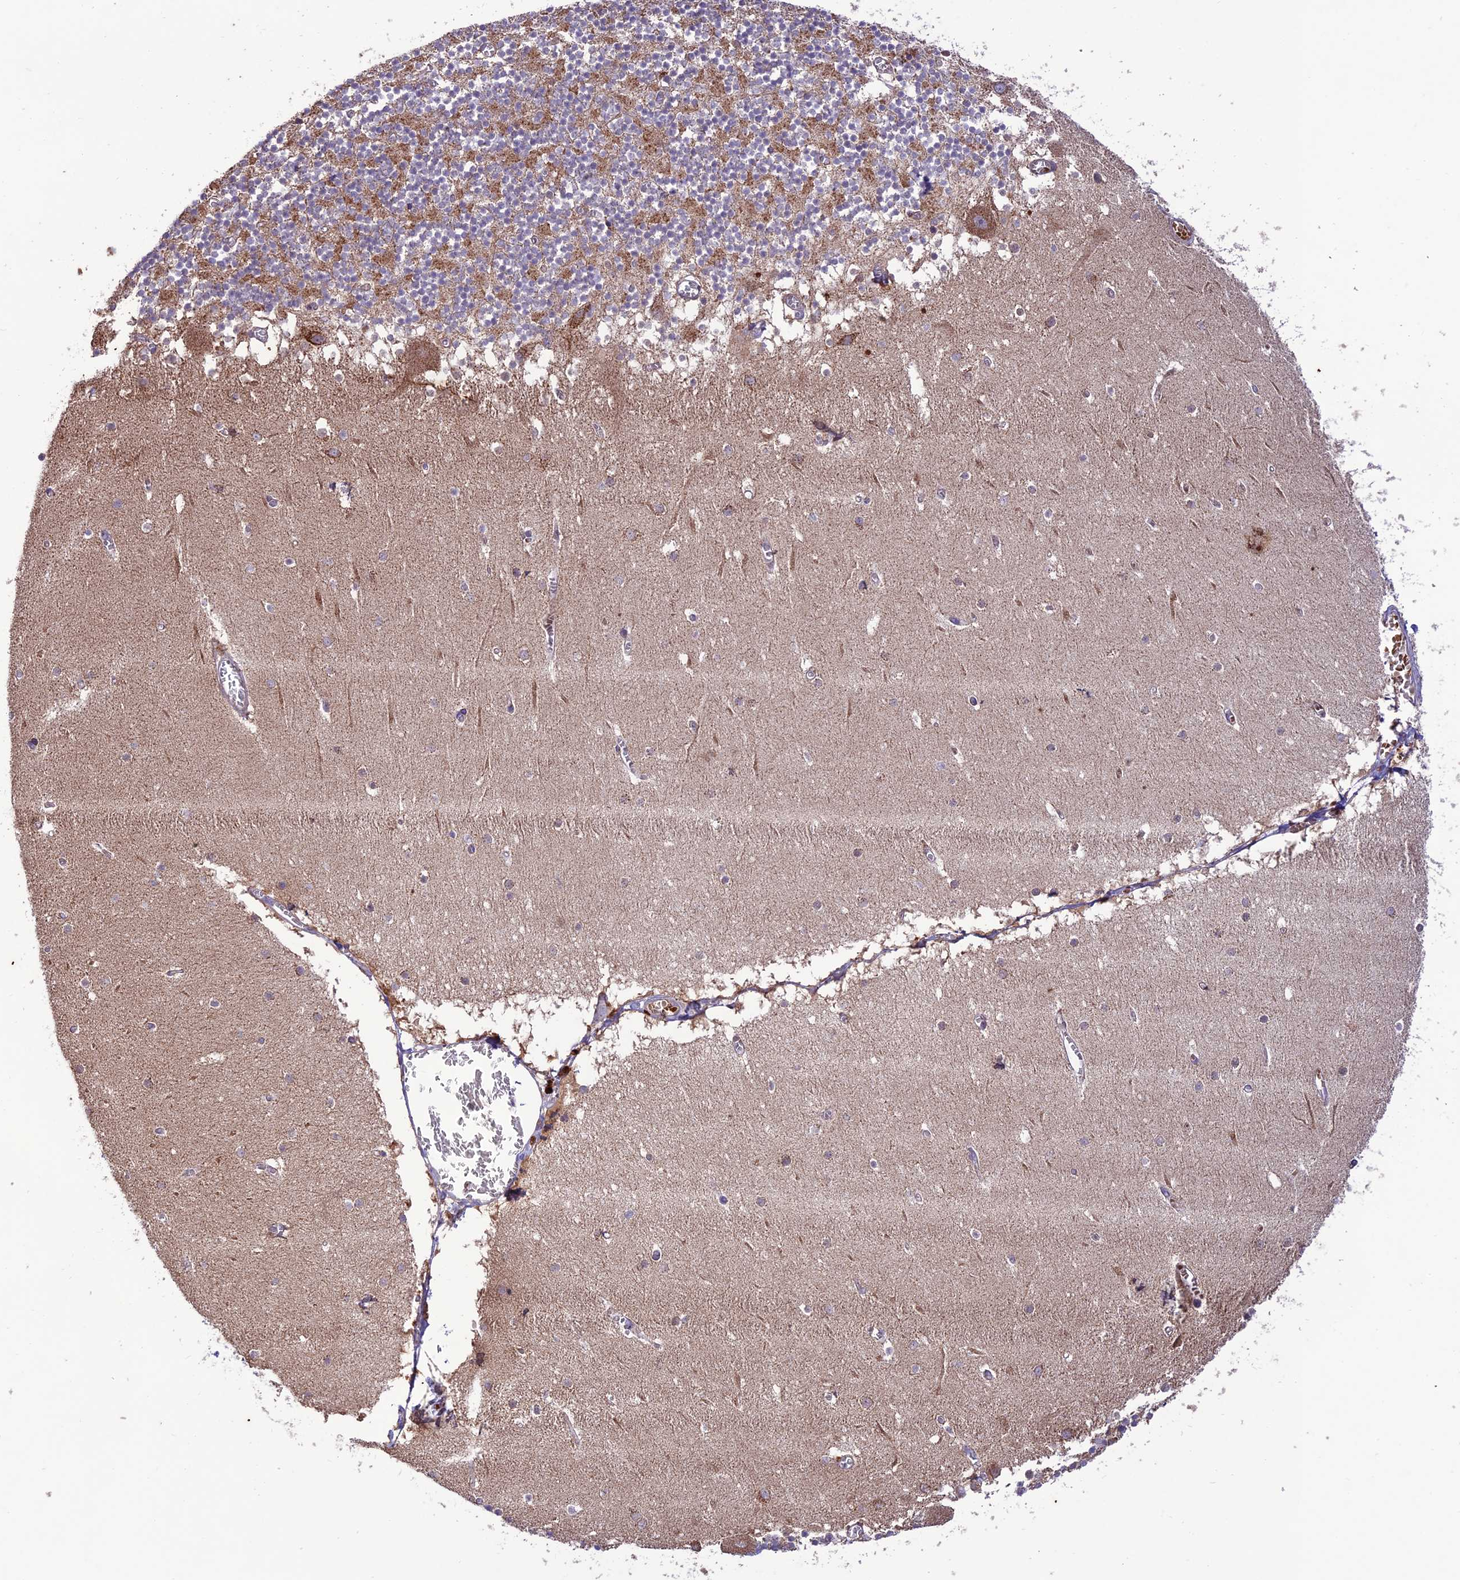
{"staining": {"intensity": "moderate", "quantity": "25%-75%", "location": "cytoplasmic/membranous"}, "tissue": "cerebellum", "cell_type": "Cells in granular layer", "image_type": "normal", "snomed": [{"axis": "morphology", "description": "Normal tissue, NOS"}, {"axis": "topography", "description": "Cerebellum"}], "caption": "Immunohistochemical staining of benign human cerebellum reveals medium levels of moderate cytoplasmic/membranous positivity in about 25%-75% of cells in granular layer.", "gene": "NDUFAF1", "patient": {"sex": "female", "age": 28}}